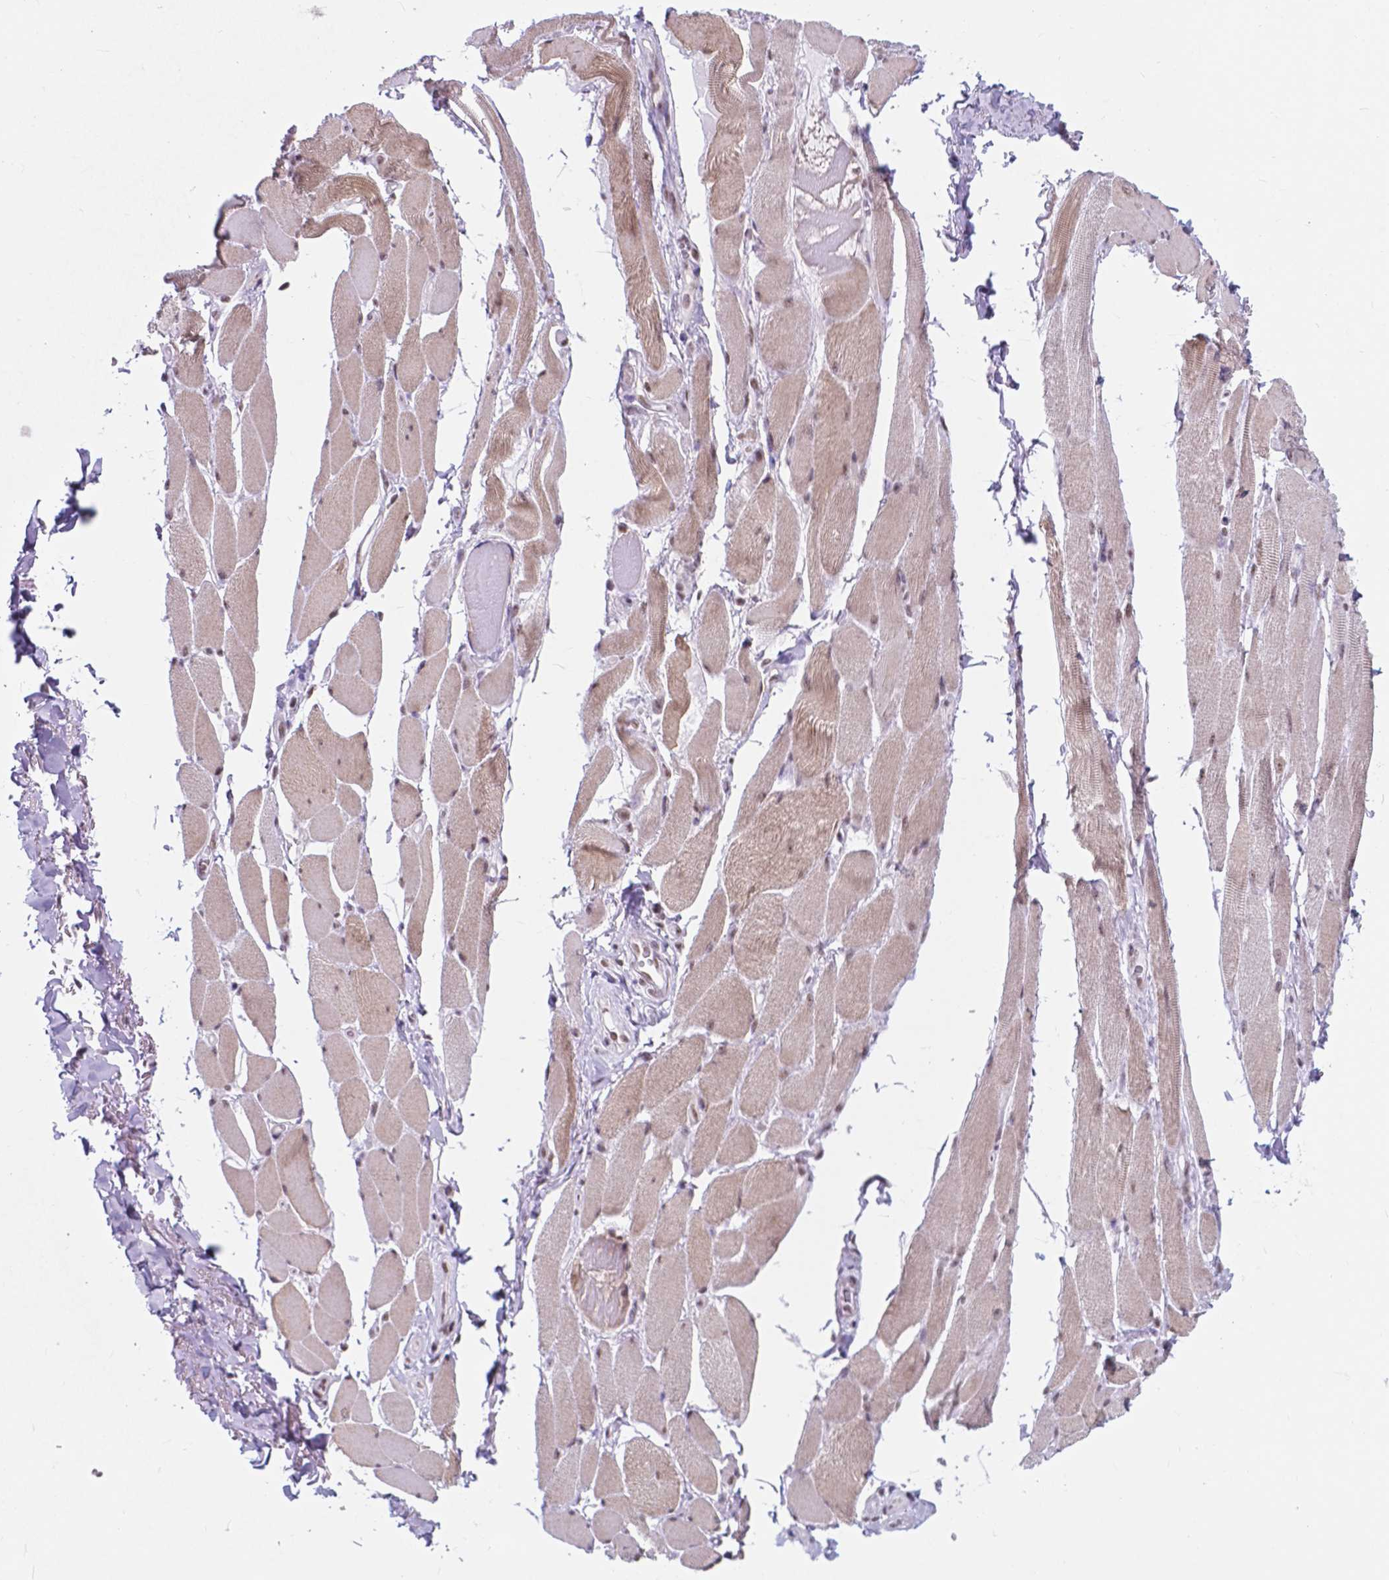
{"staining": {"intensity": "moderate", "quantity": "25%-75%", "location": "cytoplasmic/membranous,nuclear"}, "tissue": "skeletal muscle", "cell_type": "Myocytes", "image_type": "normal", "snomed": [{"axis": "morphology", "description": "Normal tissue, NOS"}, {"axis": "topography", "description": "Skeletal muscle"}, {"axis": "topography", "description": "Anal"}, {"axis": "topography", "description": "Peripheral nerve tissue"}], "caption": "Immunohistochemical staining of normal skeletal muscle shows medium levels of moderate cytoplasmic/membranous,nuclear staining in about 25%-75% of myocytes.", "gene": "BCAS2", "patient": {"sex": "male", "age": 53}}